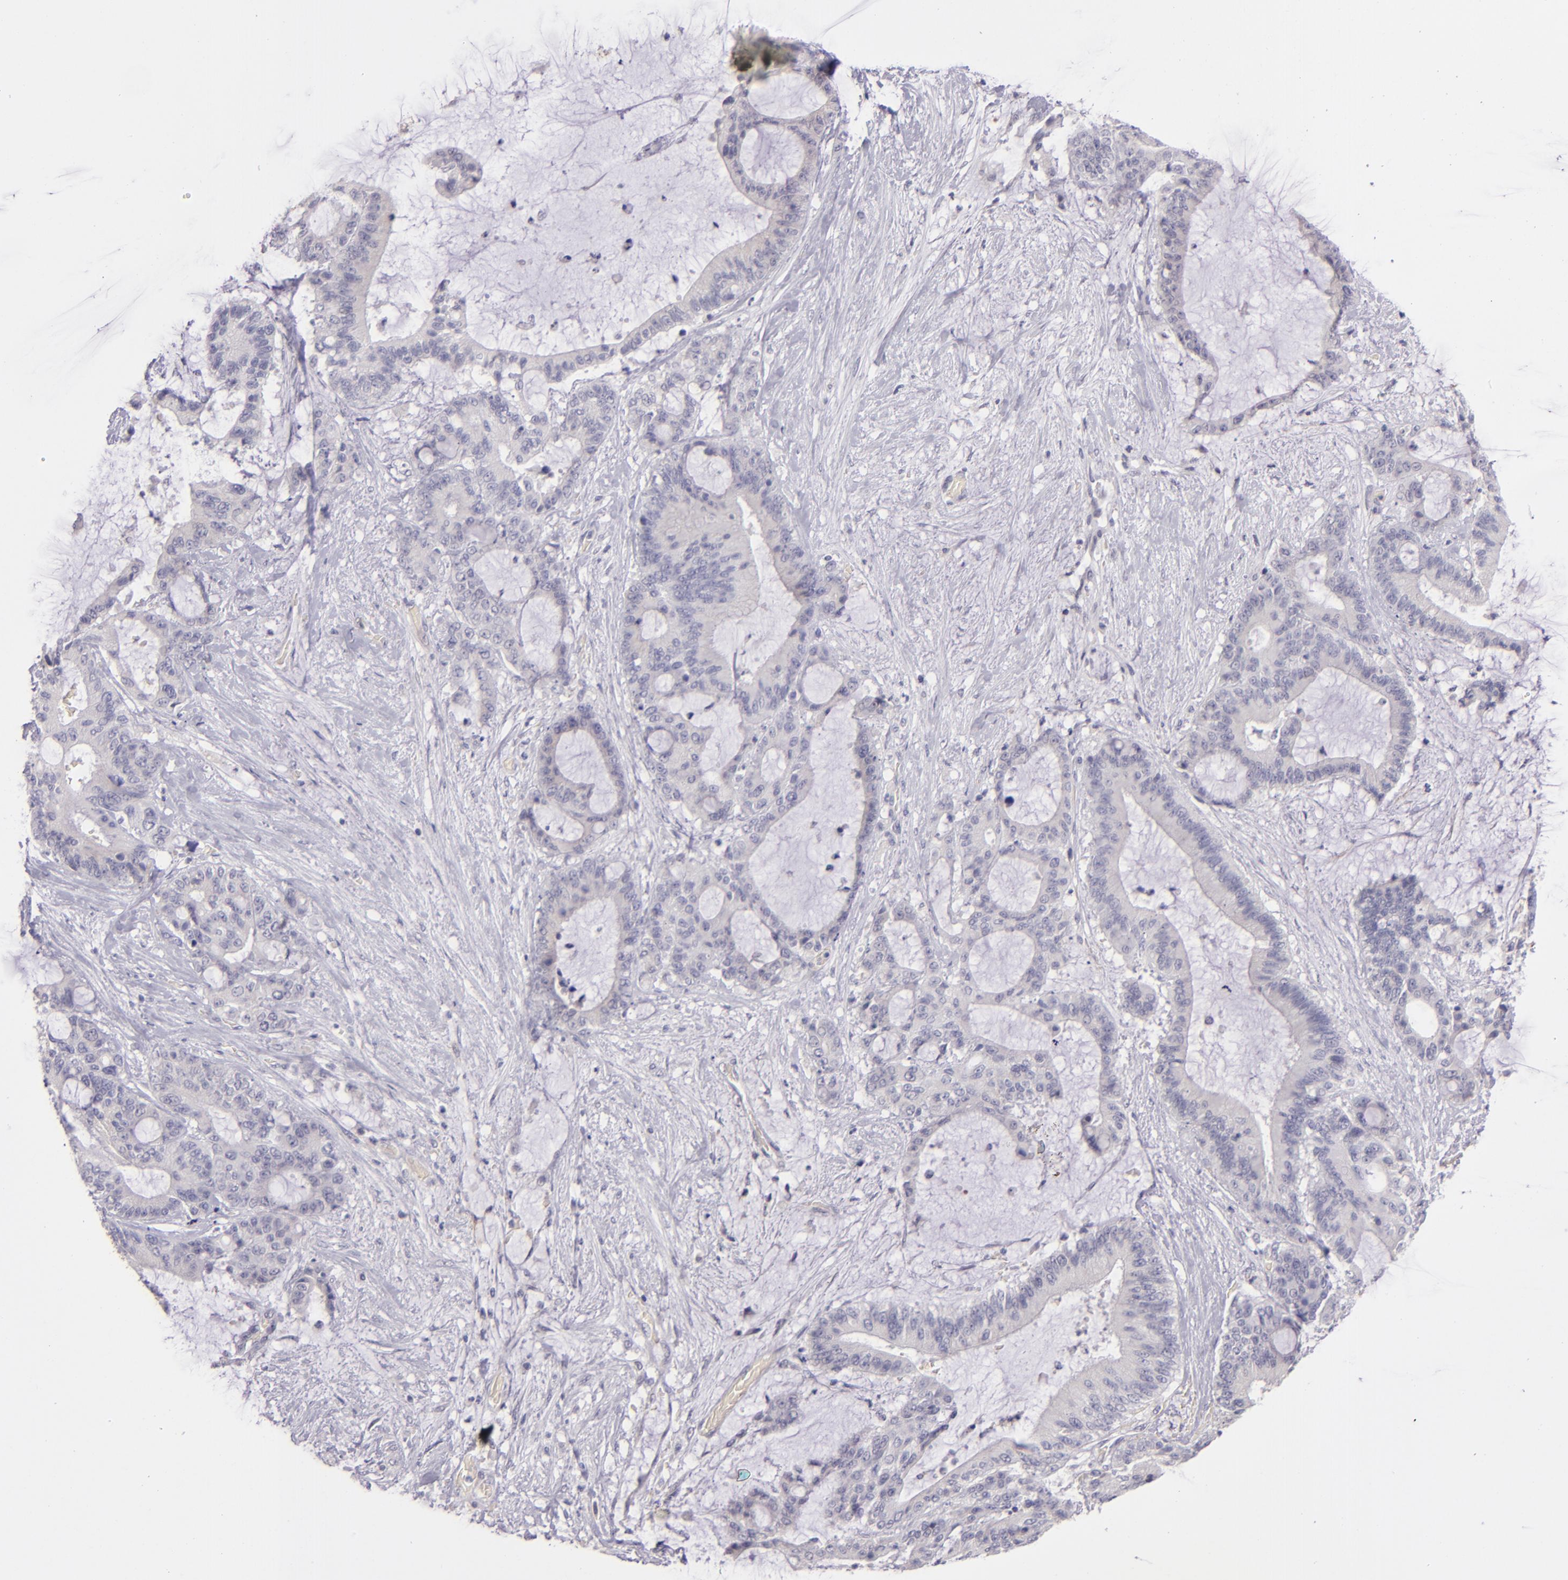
{"staining": {"intensity": "negative", "quantity": "none", "location": "none"}, "tissue": "liver cancer", "cell_type": "Tumor cells", "image_type": "cancer", "snomed": [{"axis": "morphology", "description": "Cholangiocarcinoma"}, {"axis": "topography", "description": "Liver"}], "caption": "High magnification brightfield microscopy of liver cancer stained with DAB (3,3'-diaminobenzidine) (brown) and counterstained with hematoxylin (blue): tumor cells show no significant positivity.", "gene": "SNCB", "patient": {"sex": "female", "age": 73}}